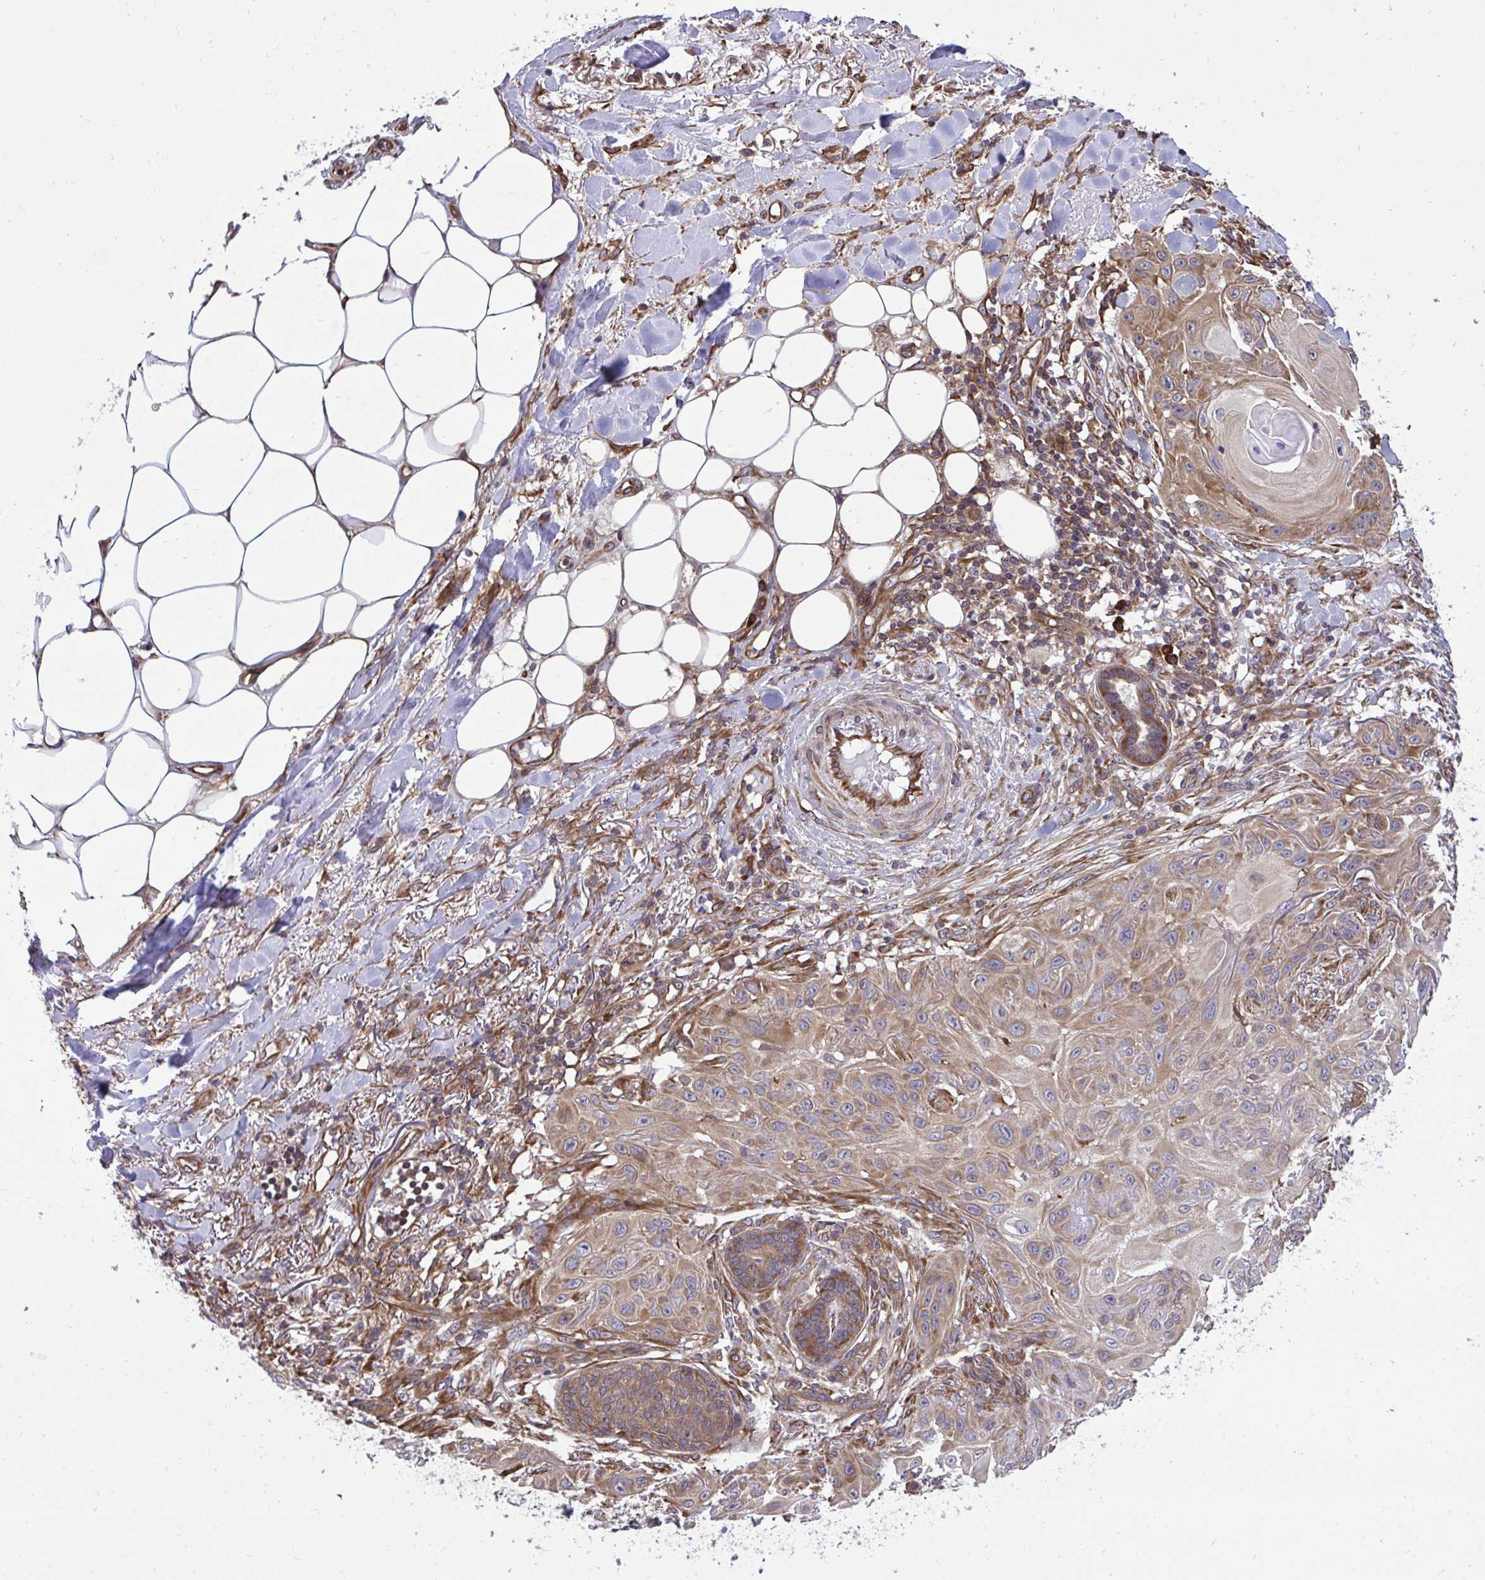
{"staining": {"intensity": "moderate", "quantity": ">75%", "location": "cytoplasmic/membranous"}, "tissue": "skin cancer", "cell_type": "Tumor cells", "image_type": "cancer", "snomed": [{"axis": "morphology", "description": "Squamous cell carcinoma, NOS"}, {"axis": "topography", "description": "Skin"}], "caption": "An immunohistochemistry (IHC) image of tumor tissue is shown. Protein staining in brown shows moderate cytoplasmic/membranous positivity in skin cancer within tumor cells.", "gene": "RPS15", "patient": {"sex": "female", "age": 91}}